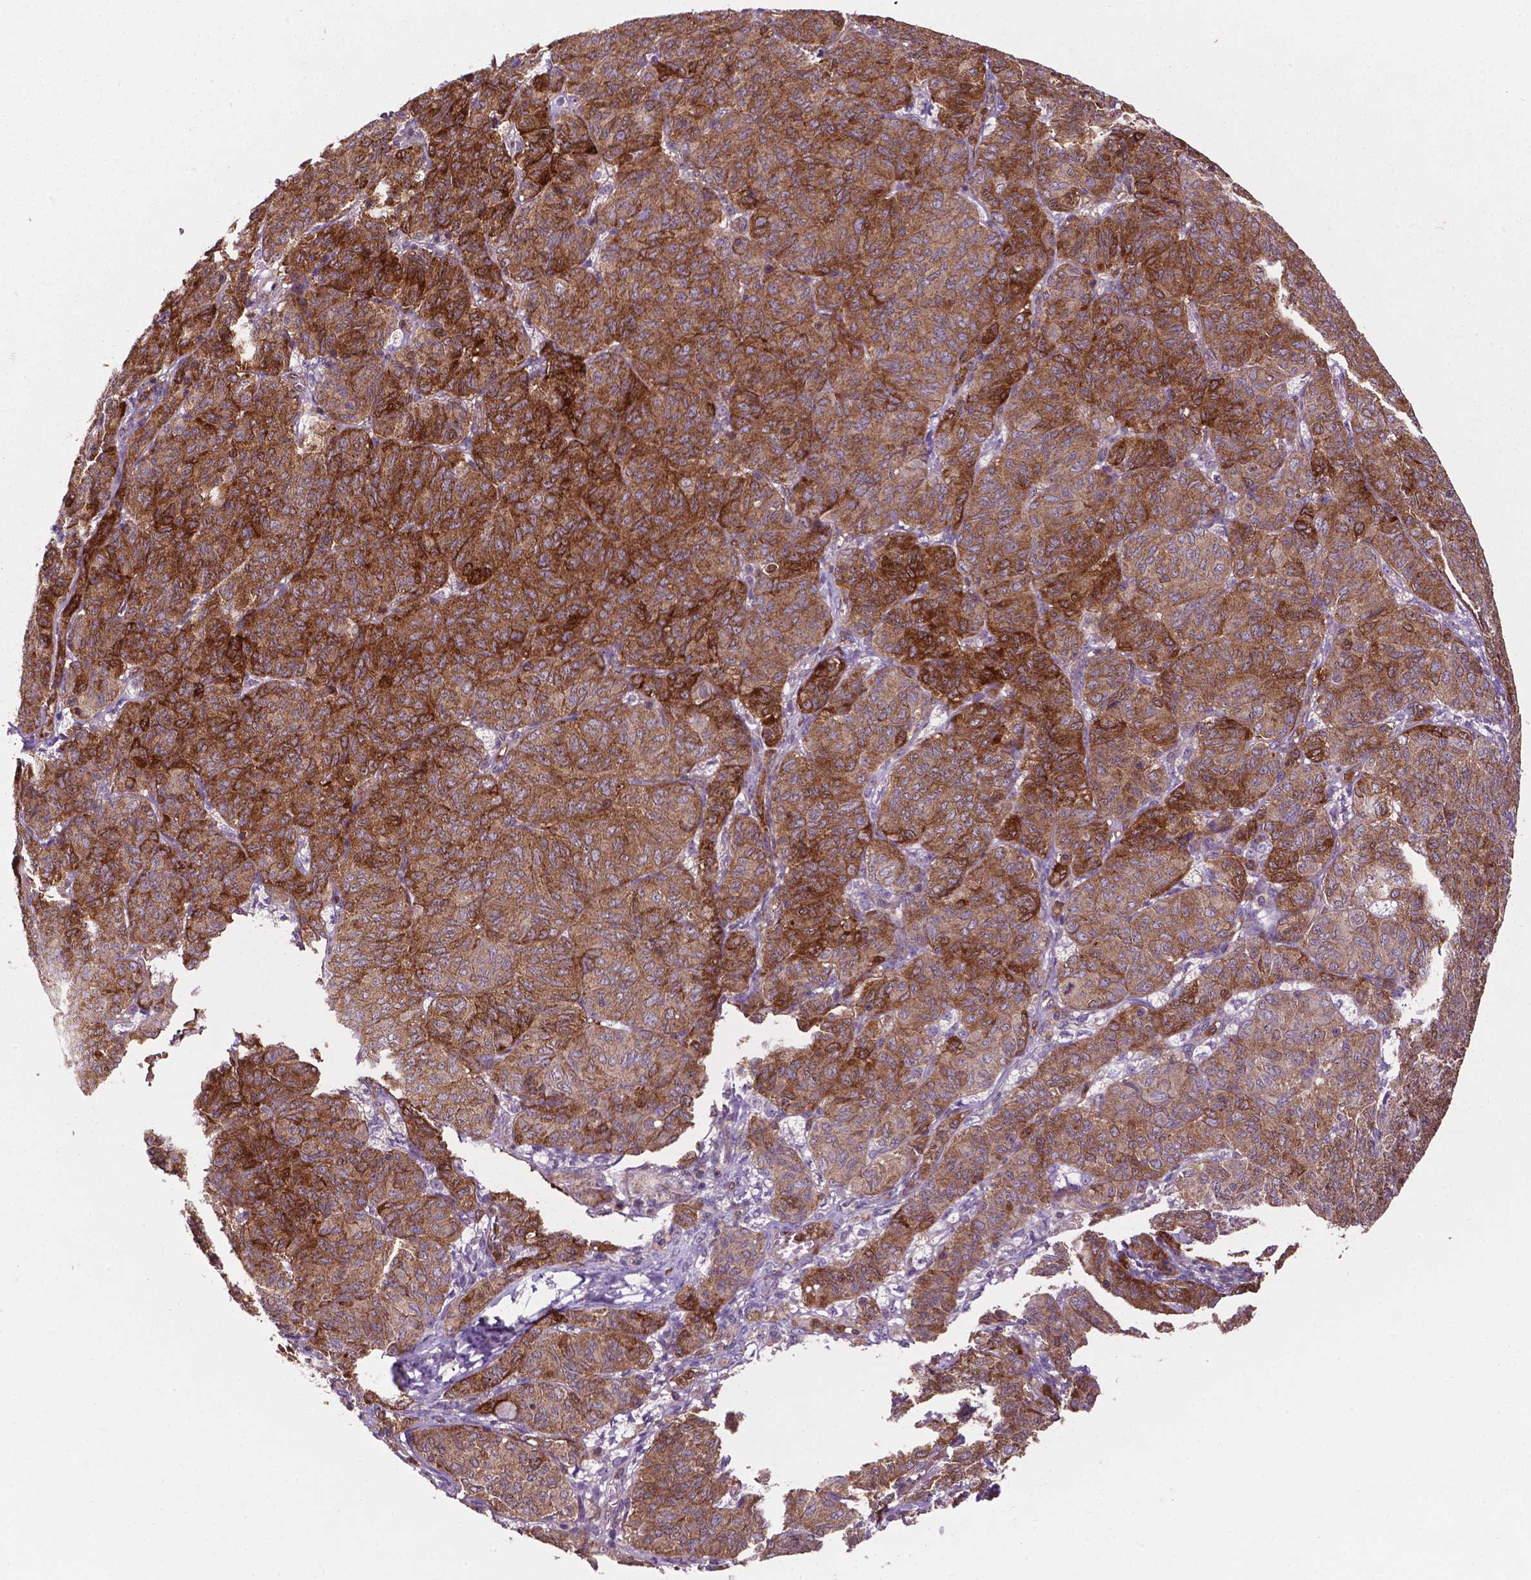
{"staining": {"intensity": "moderate", "quantity": ">75%", "location": "cytoplasmic/membranous"}, "tissue": "ovarian cancer", "cell_type": "Tumor cells", "image_type": "cancer", "snomed": [{"axis": "morphology", "description": "Carcinoma, endometroid"}, {"axis": "topography", "description": "Ovary"}], "caption": "A medium amount of moderate cytoplasmic/membranous expression is present in approximately >75% of tumor cells in ovarian cancer (endometroid carcinoma) tissue.", "gene": "SMAD3", "patient": {"sex": "female", "age": 80}}